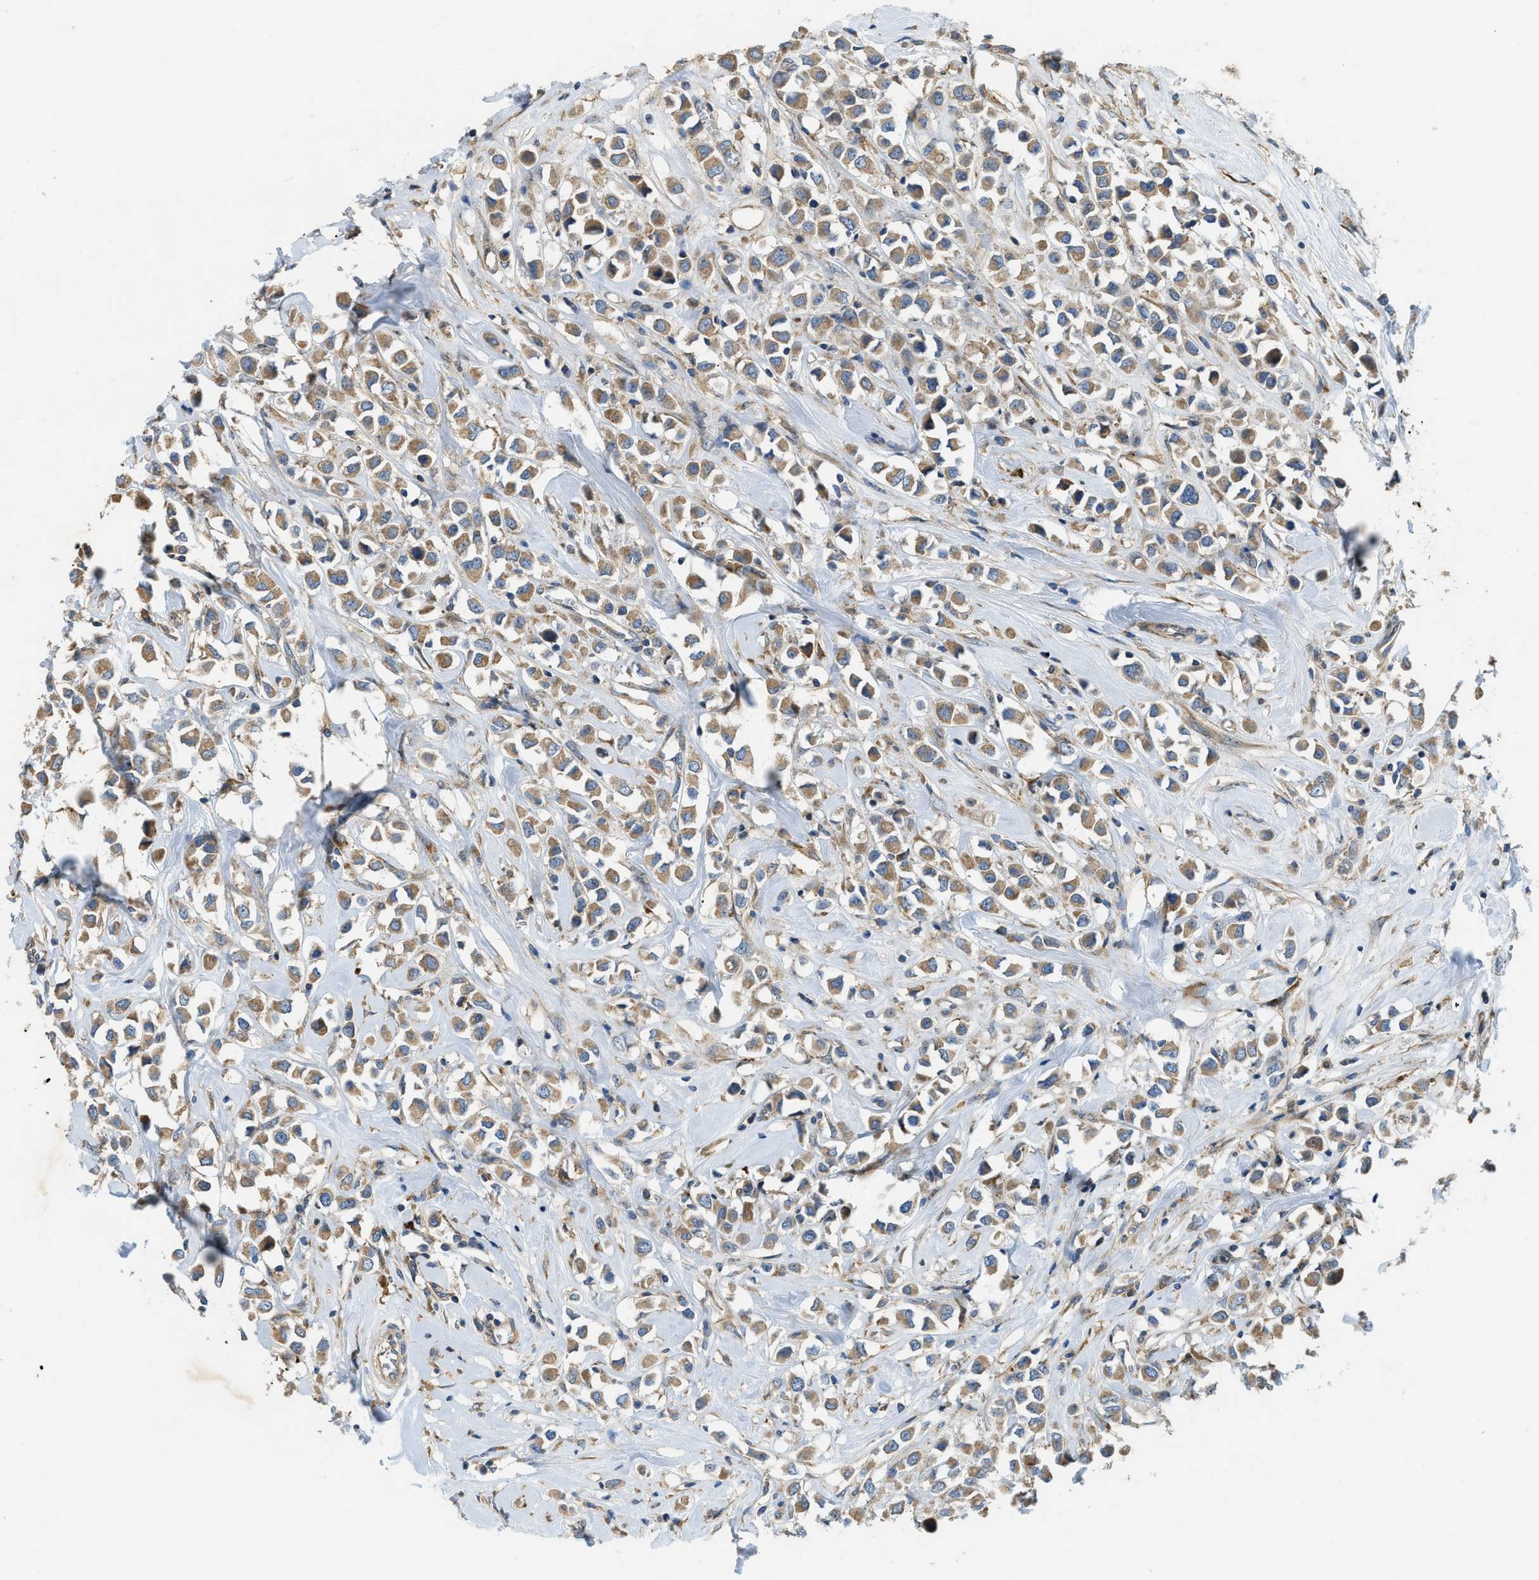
{"staining": {"intensity": "moderate", "quantity": ">75%", "location": "cytoplasmic/membranous"}, "tissue": "breast cancer", "cell_type": "Tumor cells", "image_type": "cancer", "snomed": [{"axis": "morphology", "description": "Duct carcinoma"}, {"axis": "topography", "description": "Breast"}], "caption": "This histopathology image displays immunohistochemistry (IHC) staining of breast cancer (invasive ductal carcinoma), with medium moderate cytoplasmic/membranous positivity in about >75% of tumor cells.", "gene": "TMEM68", "patient": {"sex": "female", "age": 61}}